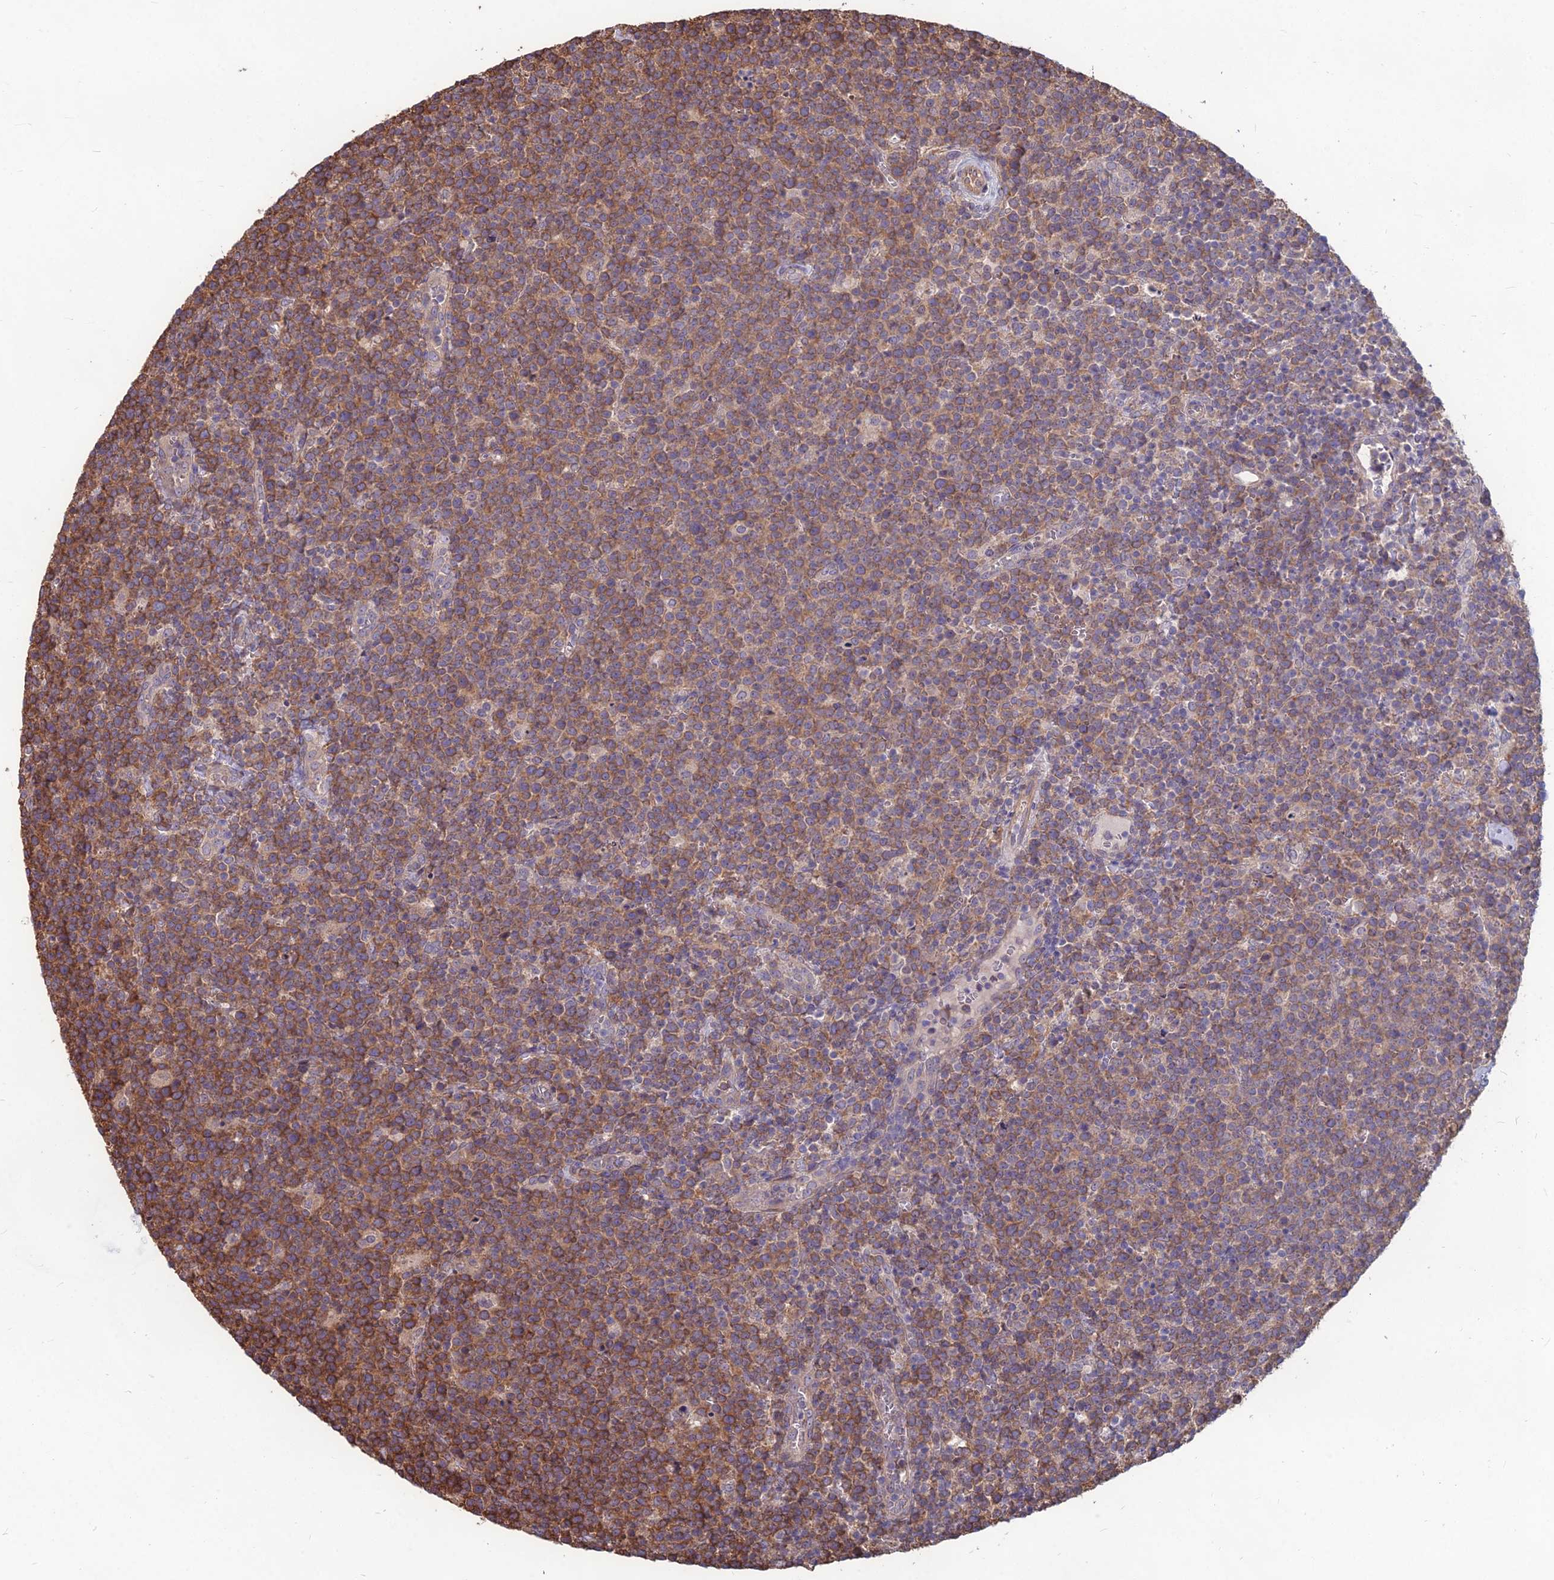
{"staining": {"intensity": "moderate", "quantity": ">75%", "location": "cytoplasmic/membranous"}, "tissue": "lymphoma", "cell_type": "Tumor cells", "image_type": "cancer", "snomed": [{"axis": "morphology", "description": "Malignant lymphoma, non-Hodgkin's type, High grade"}, {"axis": "topography", "description": "Lymph node"}], "caption": "An immunohistochemistry (IHC) histopathology image of neoplastic tissue is shown. Protein staining in brown shows moderate cytoplasmic/membranous positivity in lymphoma within tumor cells.", "gene": "LSM6", "patient": {"sex": "male", "age": 61}}